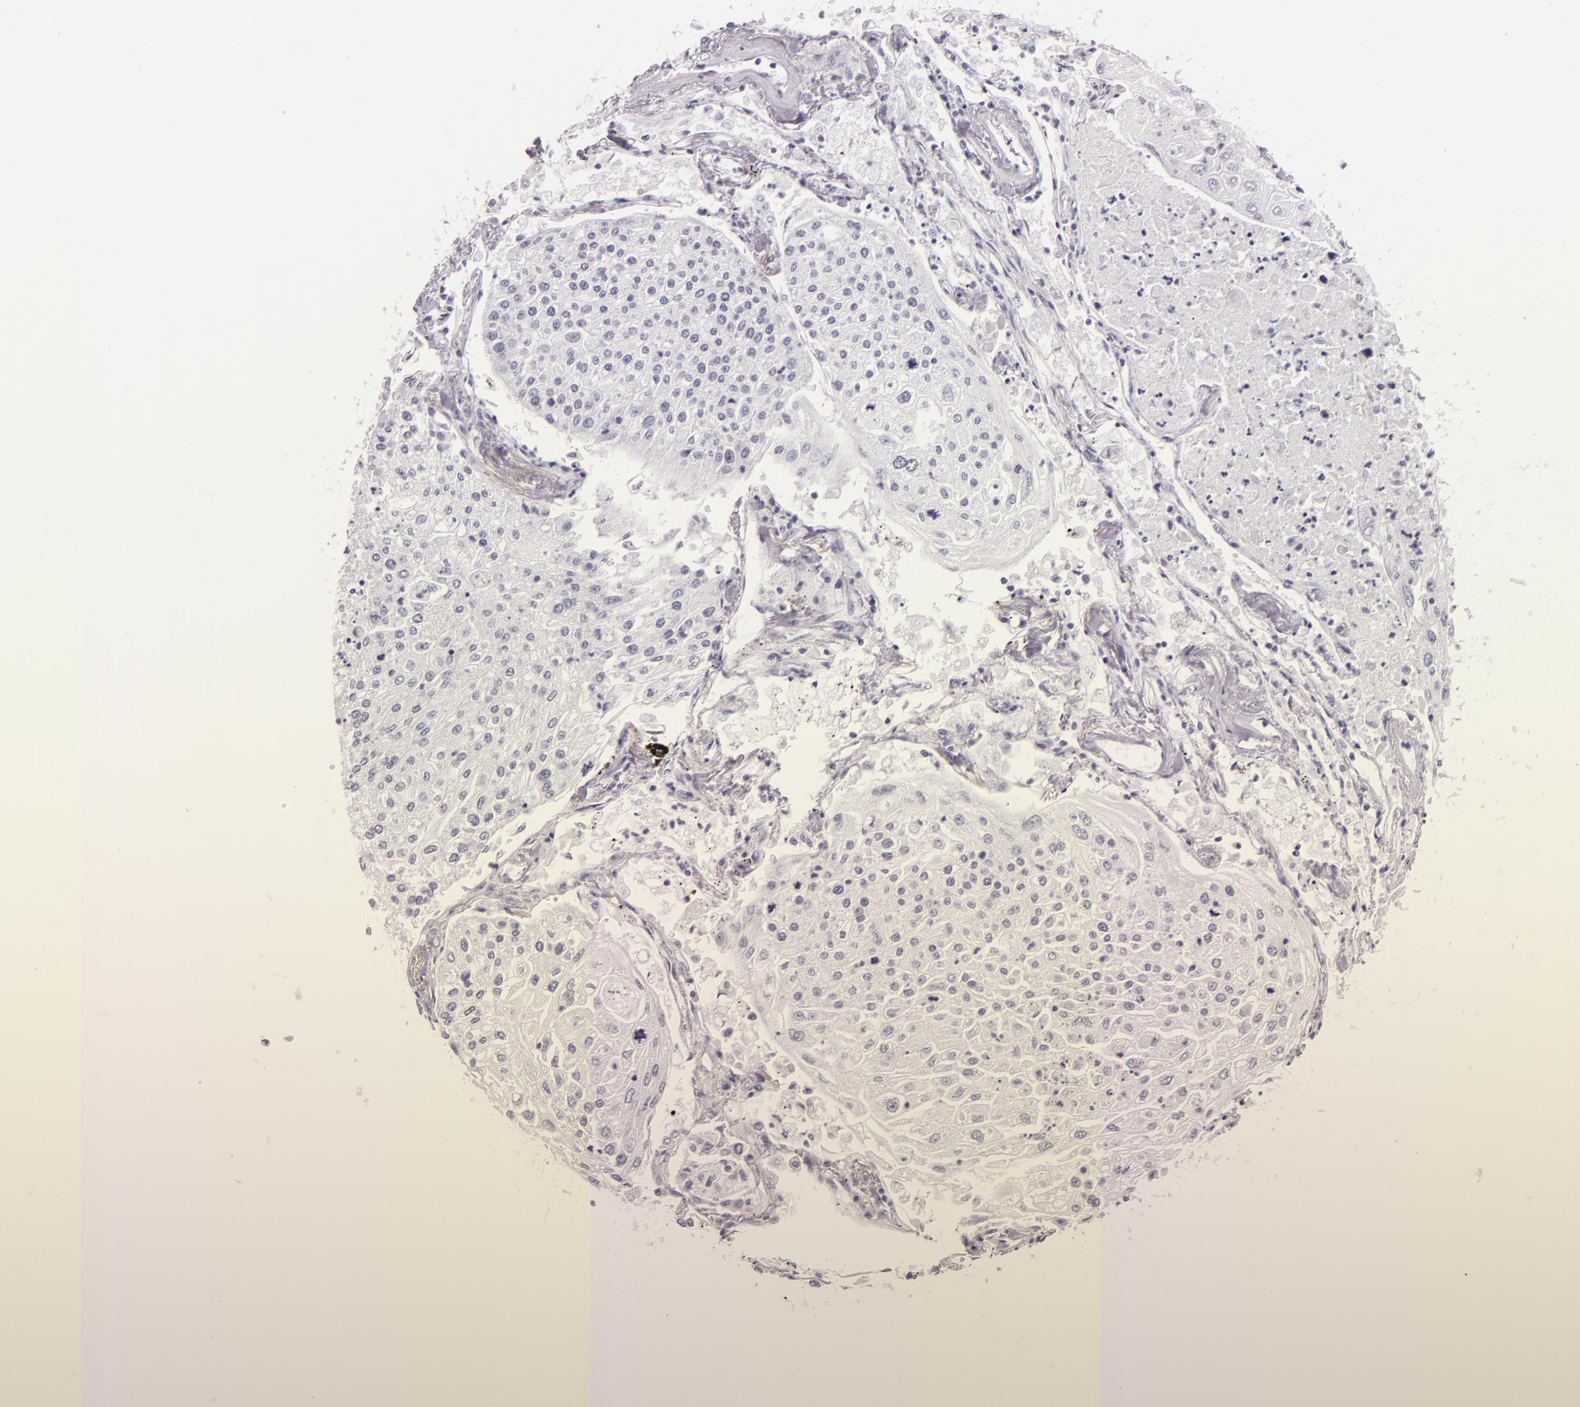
{"staining": {"intensity": "negative", "quantity": "none", "location": "none"}, "tissue": "lung cancer", "cell_type": "Tumor cells", "image_type": "cancer", "snomed": [{"axis": "morphology", "description": "Squamous cell carcinoma, NOS"}, {"axis": "topography", "description": "Lung"}], "caption": "Lung cancer (squamous cell carcinoma) was stained to show a protein in brown. There is no significant staining in tumor cells.", "gene": "DLG4", "patient": {"sex": "male", "age": 75}}